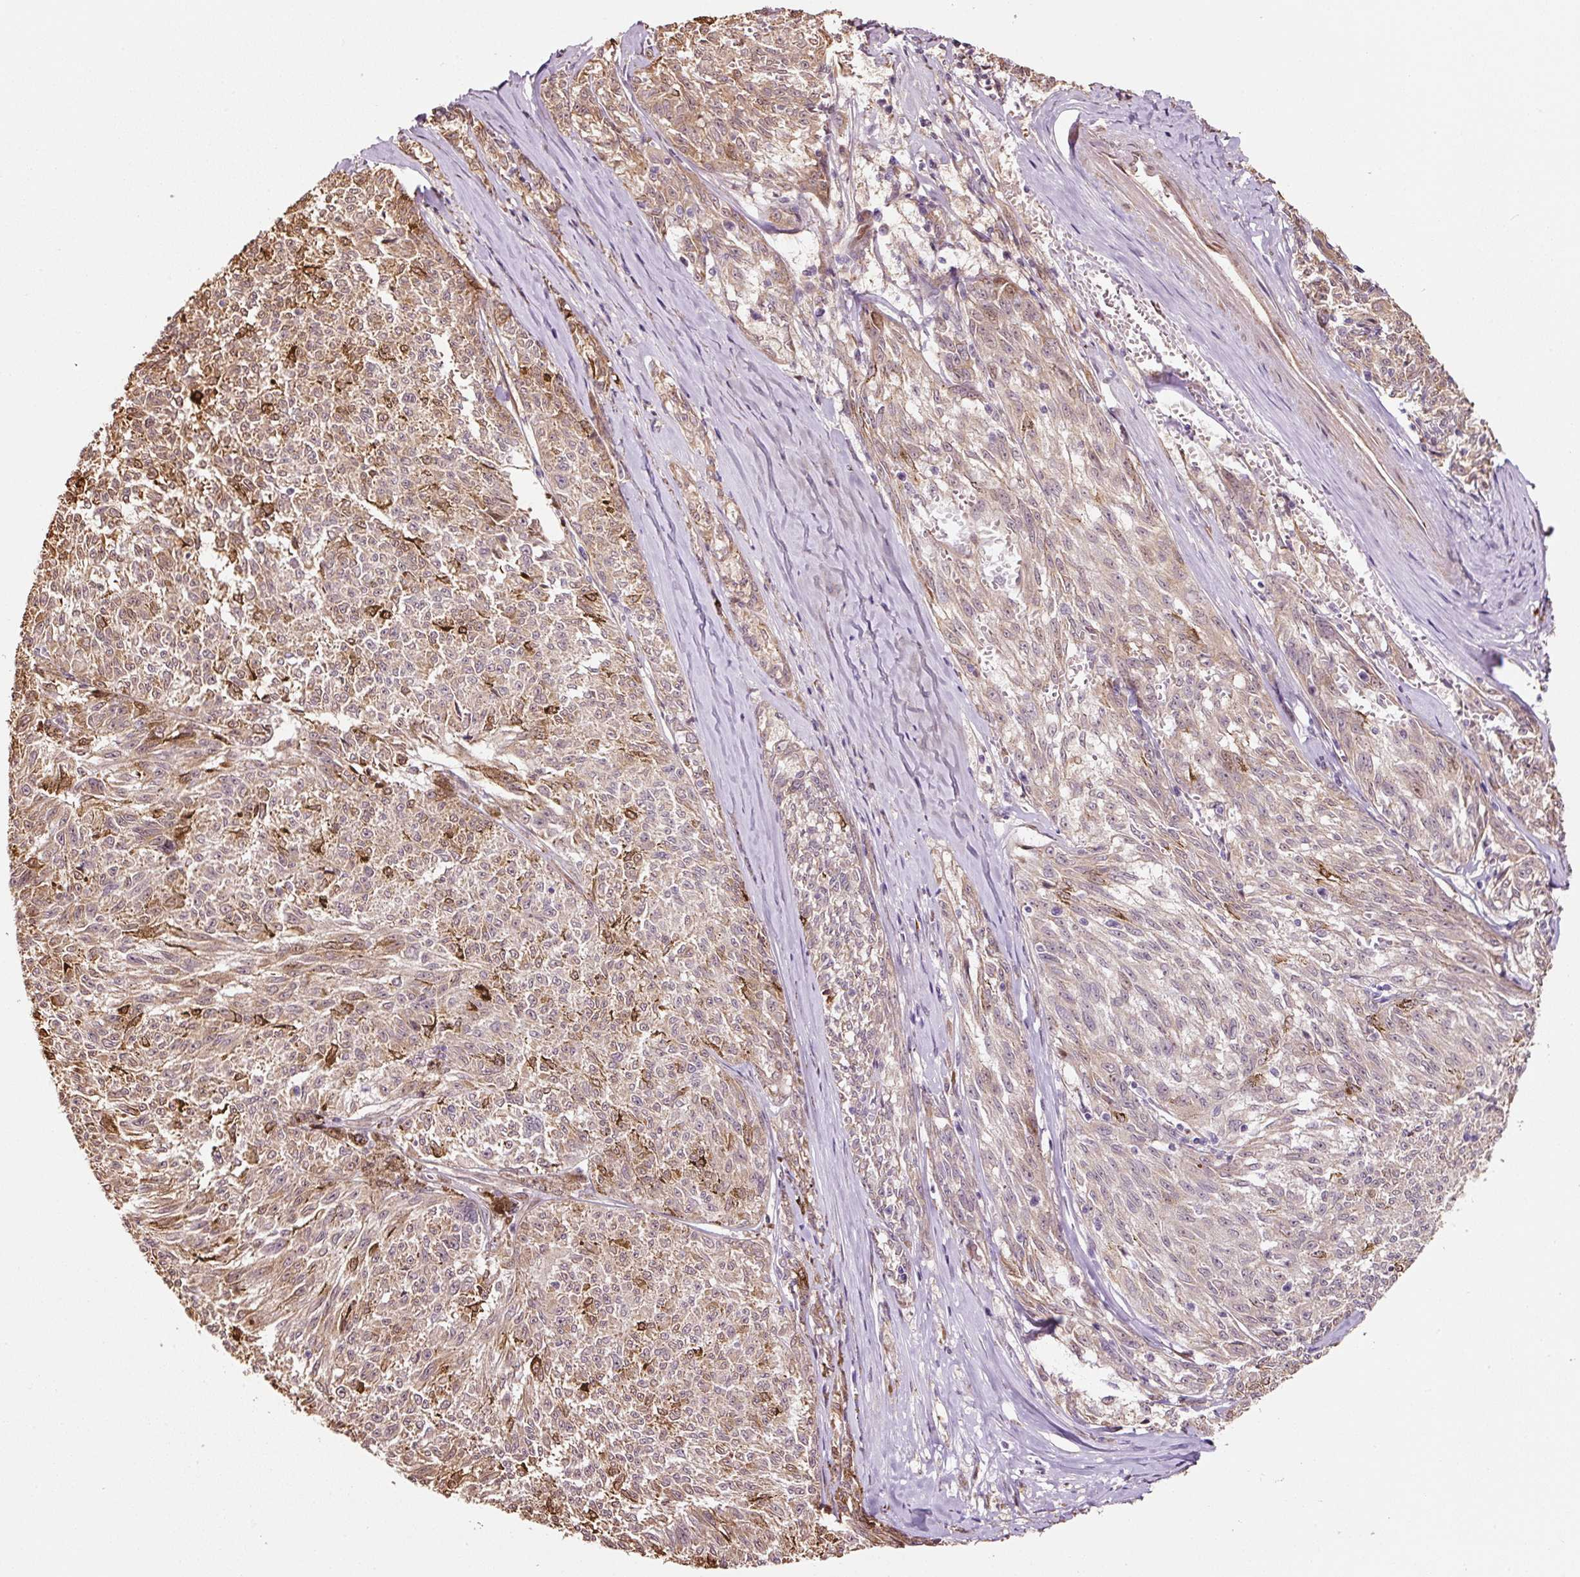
{"staining": {"intensity": "weak", "quantity": "25%-75%", "location": "cytoplasmic/membranous"}, "tissue": "melanoma", "cell_type": "Tumor cells", "image_type": "cancer", "snomed": [{"axis": "morphology", "description": "Malignant melanoma, NOS"}, {"axis": "topography", "description": "Skin"}], "caption": "IHC histopathology image of malignant melanoma stained for a protein (brown), which exhibits low levels of weak cytoplasmic/membranous staining in approximately 25%-75% of tumor cells.", "gene": "ETF1", "patient": {"sex": "female", "age": 72}}